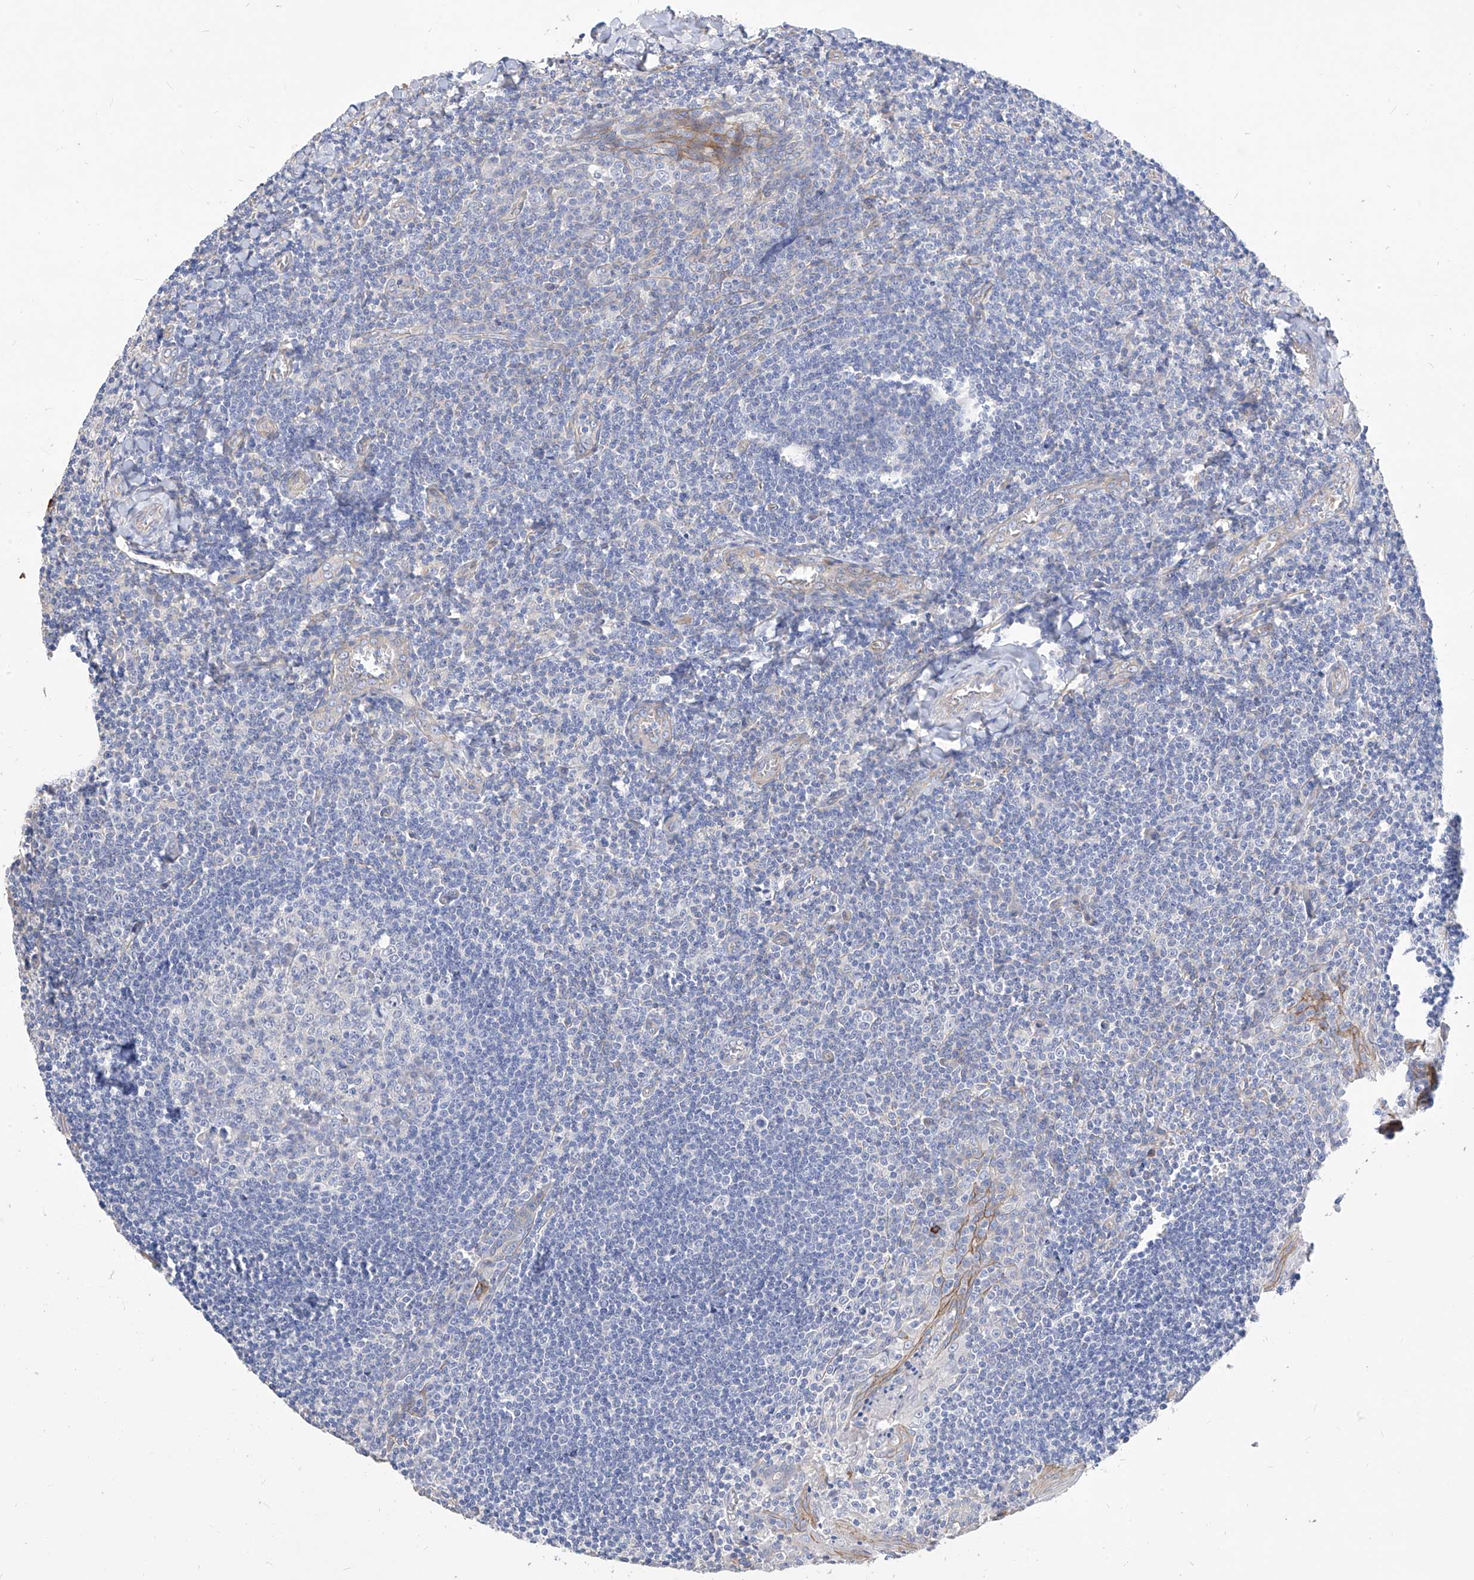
{"staining": {"intensity": "negative", "quantity": "none", "location": "none"}, "tissue": "tonsil", "cell_type": "Germinal center cells", "image_type": "normal", "snomed": [{"axis": "morphology", "description": "Normal tissue, NOS"}, {"axis": "topography", "description": "Tonsil"}], "caption": "Protein analysis of unremarkable tonsil shows no significant staining in germinal center cells. (Immunohistochemistry, brightfield microscopy, high magnification).", "gene": "SCGB2A1", "patient": {"sex": "male", "age": 27}}